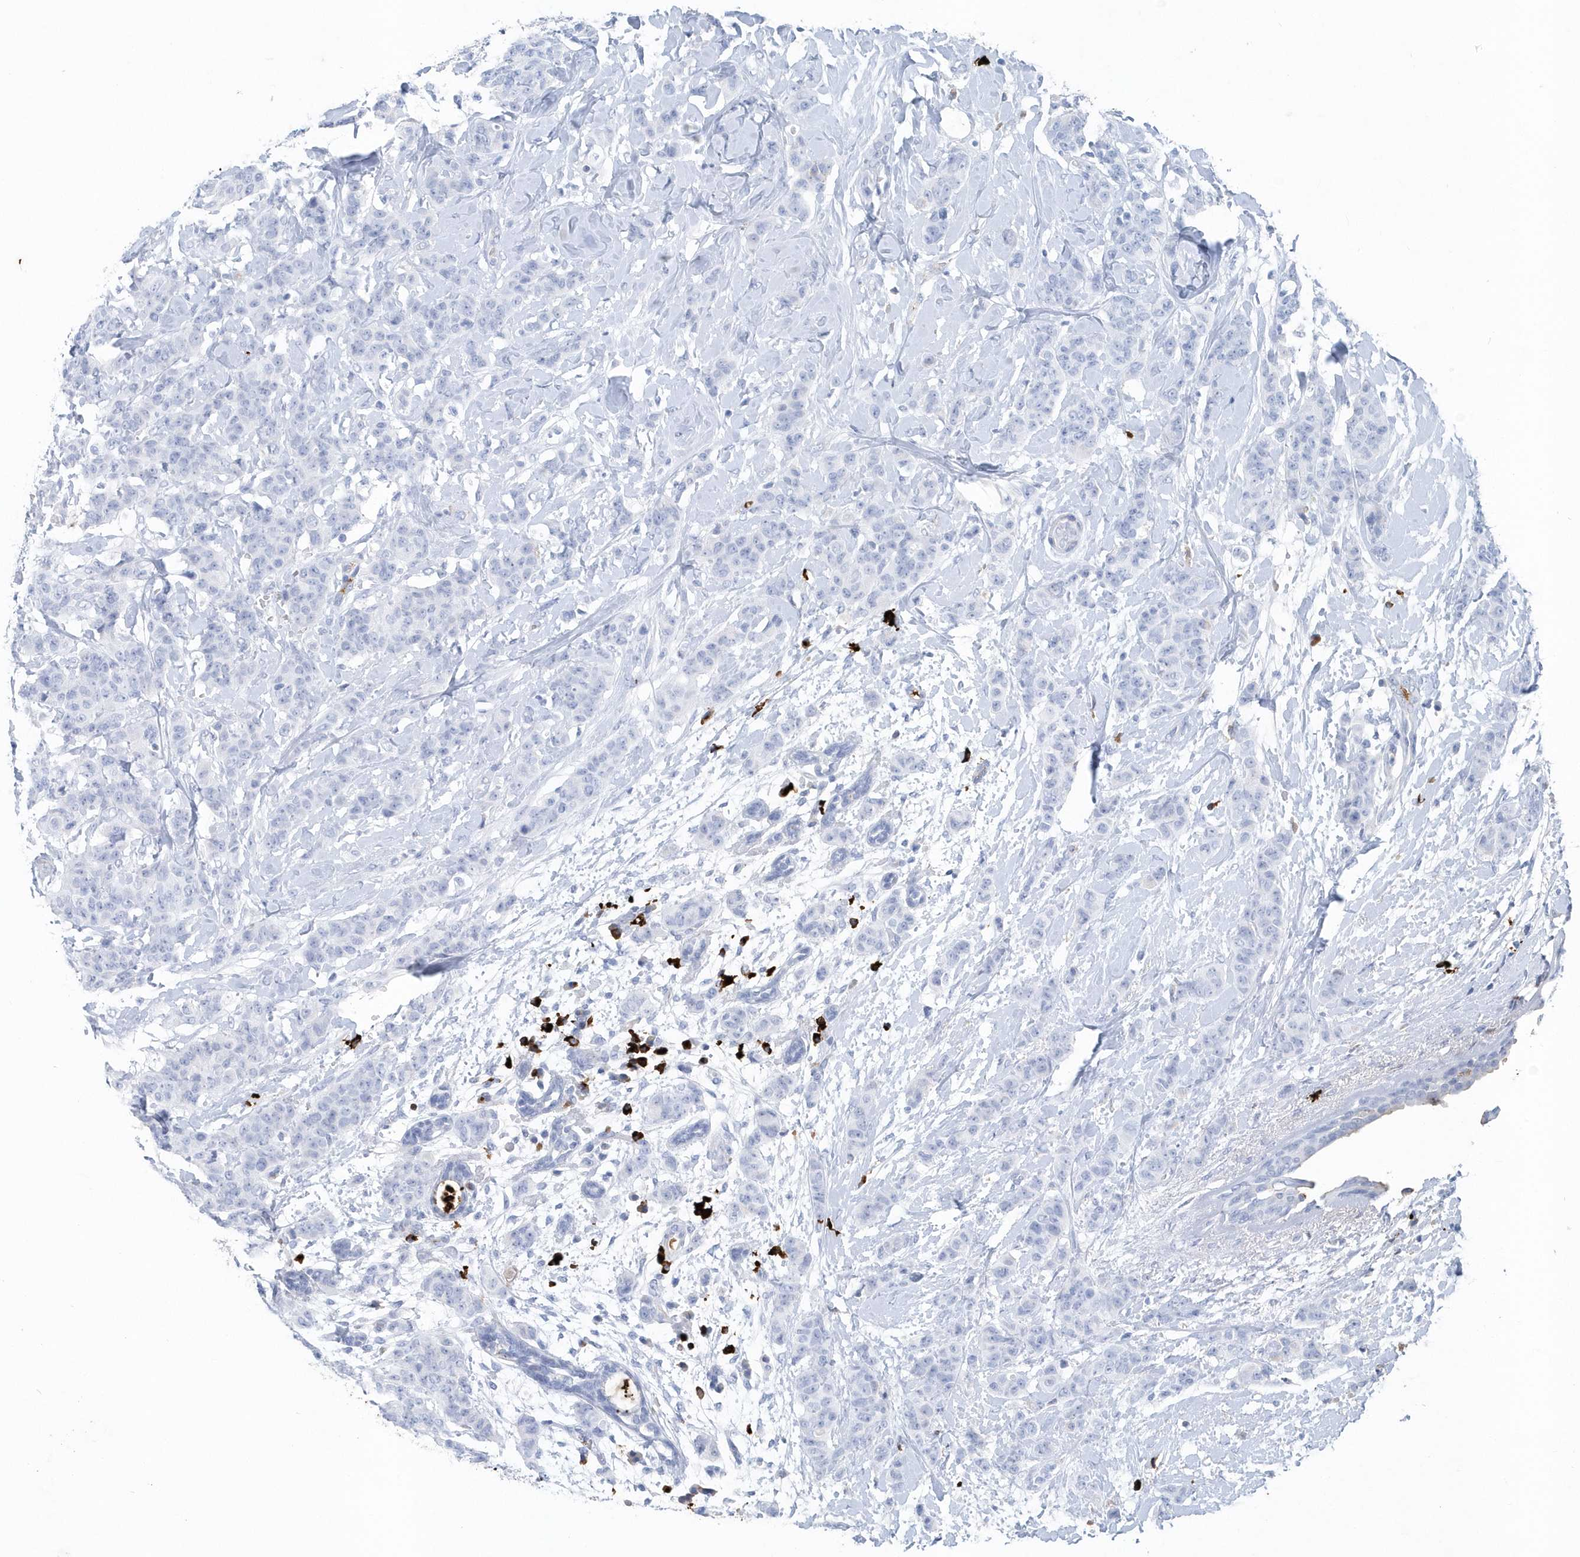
{"staining": {"intensity": "negative", "quantity": "none", "location": "none"}, "tissue": "breast cancer", "cell_type": "Tumor cells", "image_type": "cancer", "snomed": [{"axis": "morphology", "description": "Normal tissue, NOS"}, {"axis": "morphology", "description": "Duct carcinoma"}, {"axis": "topography", "description": "Breast"}], "caption": "Human invasive ductal carcinoma (breast) stained for a protein using immunohistochemistry shows no positivity in tumor cells.", "gene": "JCHAIN", "patient": {"sex": "female", "age": 40}}